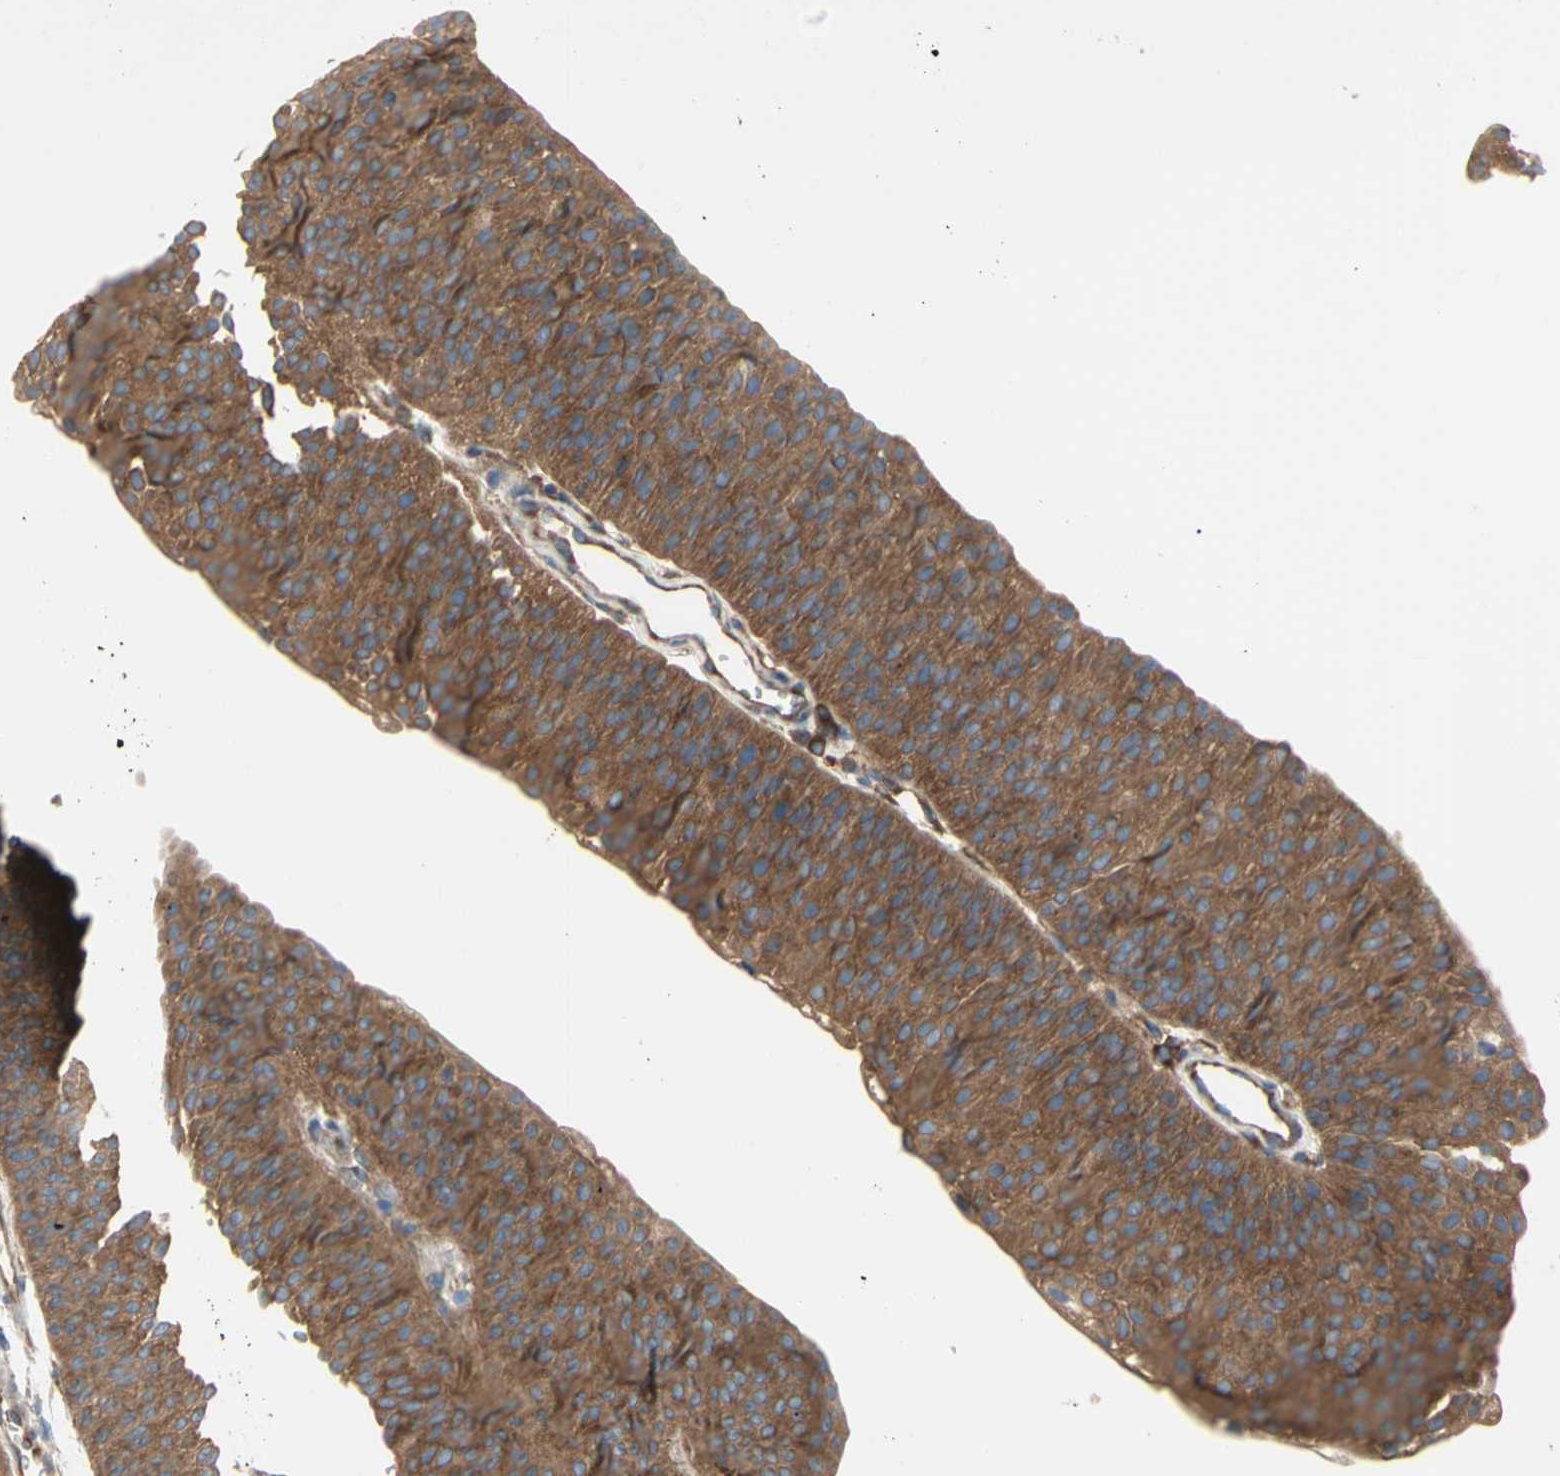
{"staining": {"intensity": "strong", "quantity": ">75%", "location": "cytoplasmic/membranous"}, "tissue": "urothelial cancer", "cell_type": "Tumor cells", "image_type": "cancer", "snomed": [{"axis": "morphology", "description": "Urothelial carcinoma, Low grade"}, {"axis": "topography", "description": "Urinary bladder"}], "caption": "Urothelial cancer stained with DAB (3,3'-diaminobenzidine) immunohistochemistry demonstrates high levels of strong cytoplasmic/membranous staining in about >75% of tumor cells.", "gene": "KLC1", "patient": {"sex": "female", "age": 60}}